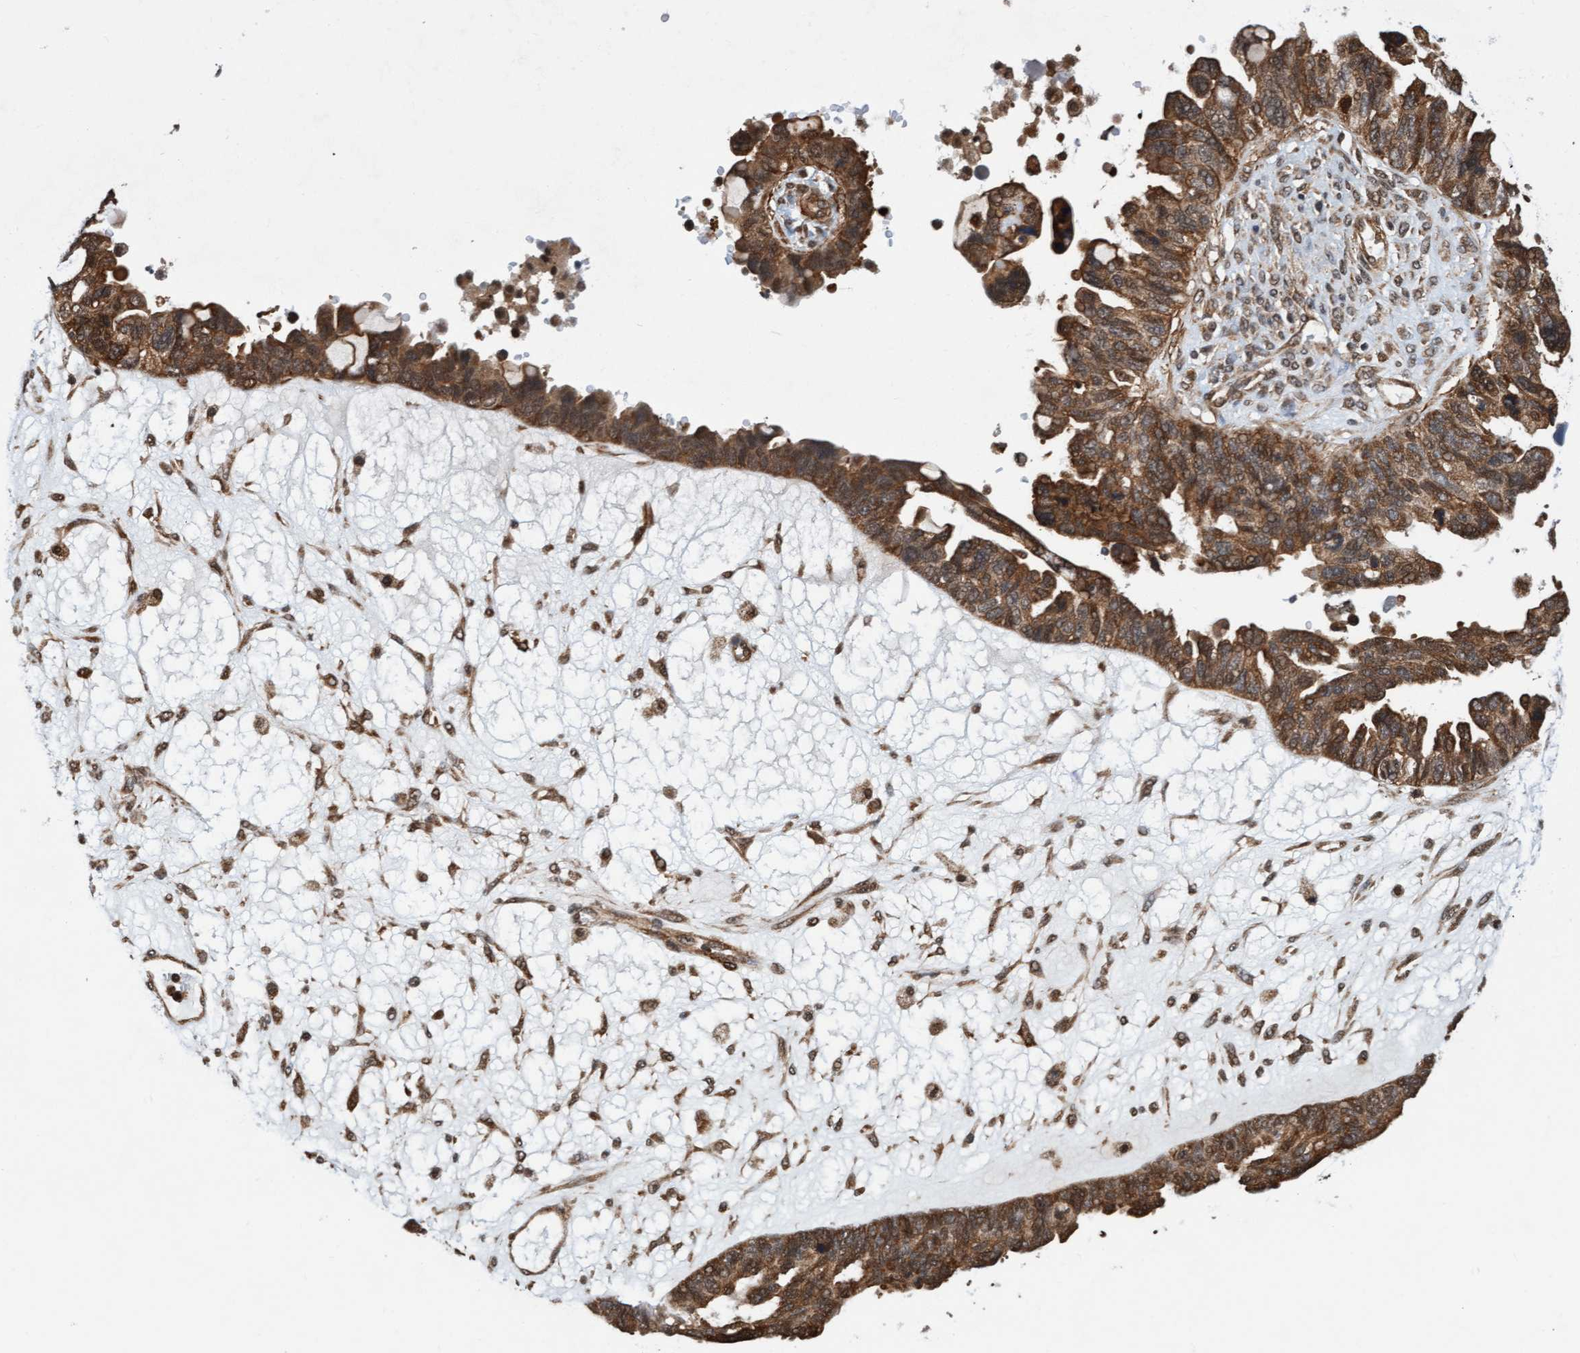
{"staining": {"intensity": "moderate", "quantity": ">75%", "location": "cytoplasmic/membranous,nuclear"}, "tissue": "ovarian cancer", "cell_type": "Tumor cells", "image_type": "cancer", "snomed": [{"axis": "morphology", "description": "Cystadenocarcinoma, serous, NOS"}, {"axis": "topography", "description": "Ovary"}], "caption": "Immunohistochemical staining of human serous cystadenocarcinoma (ovarian) exhibits medium levels of moderate cytoplasmic/membranous and nuclear expression in approximately >75% of tumor cells.", "gene": "STXBP4", "patient": {"sex": "female", "age": 79}}